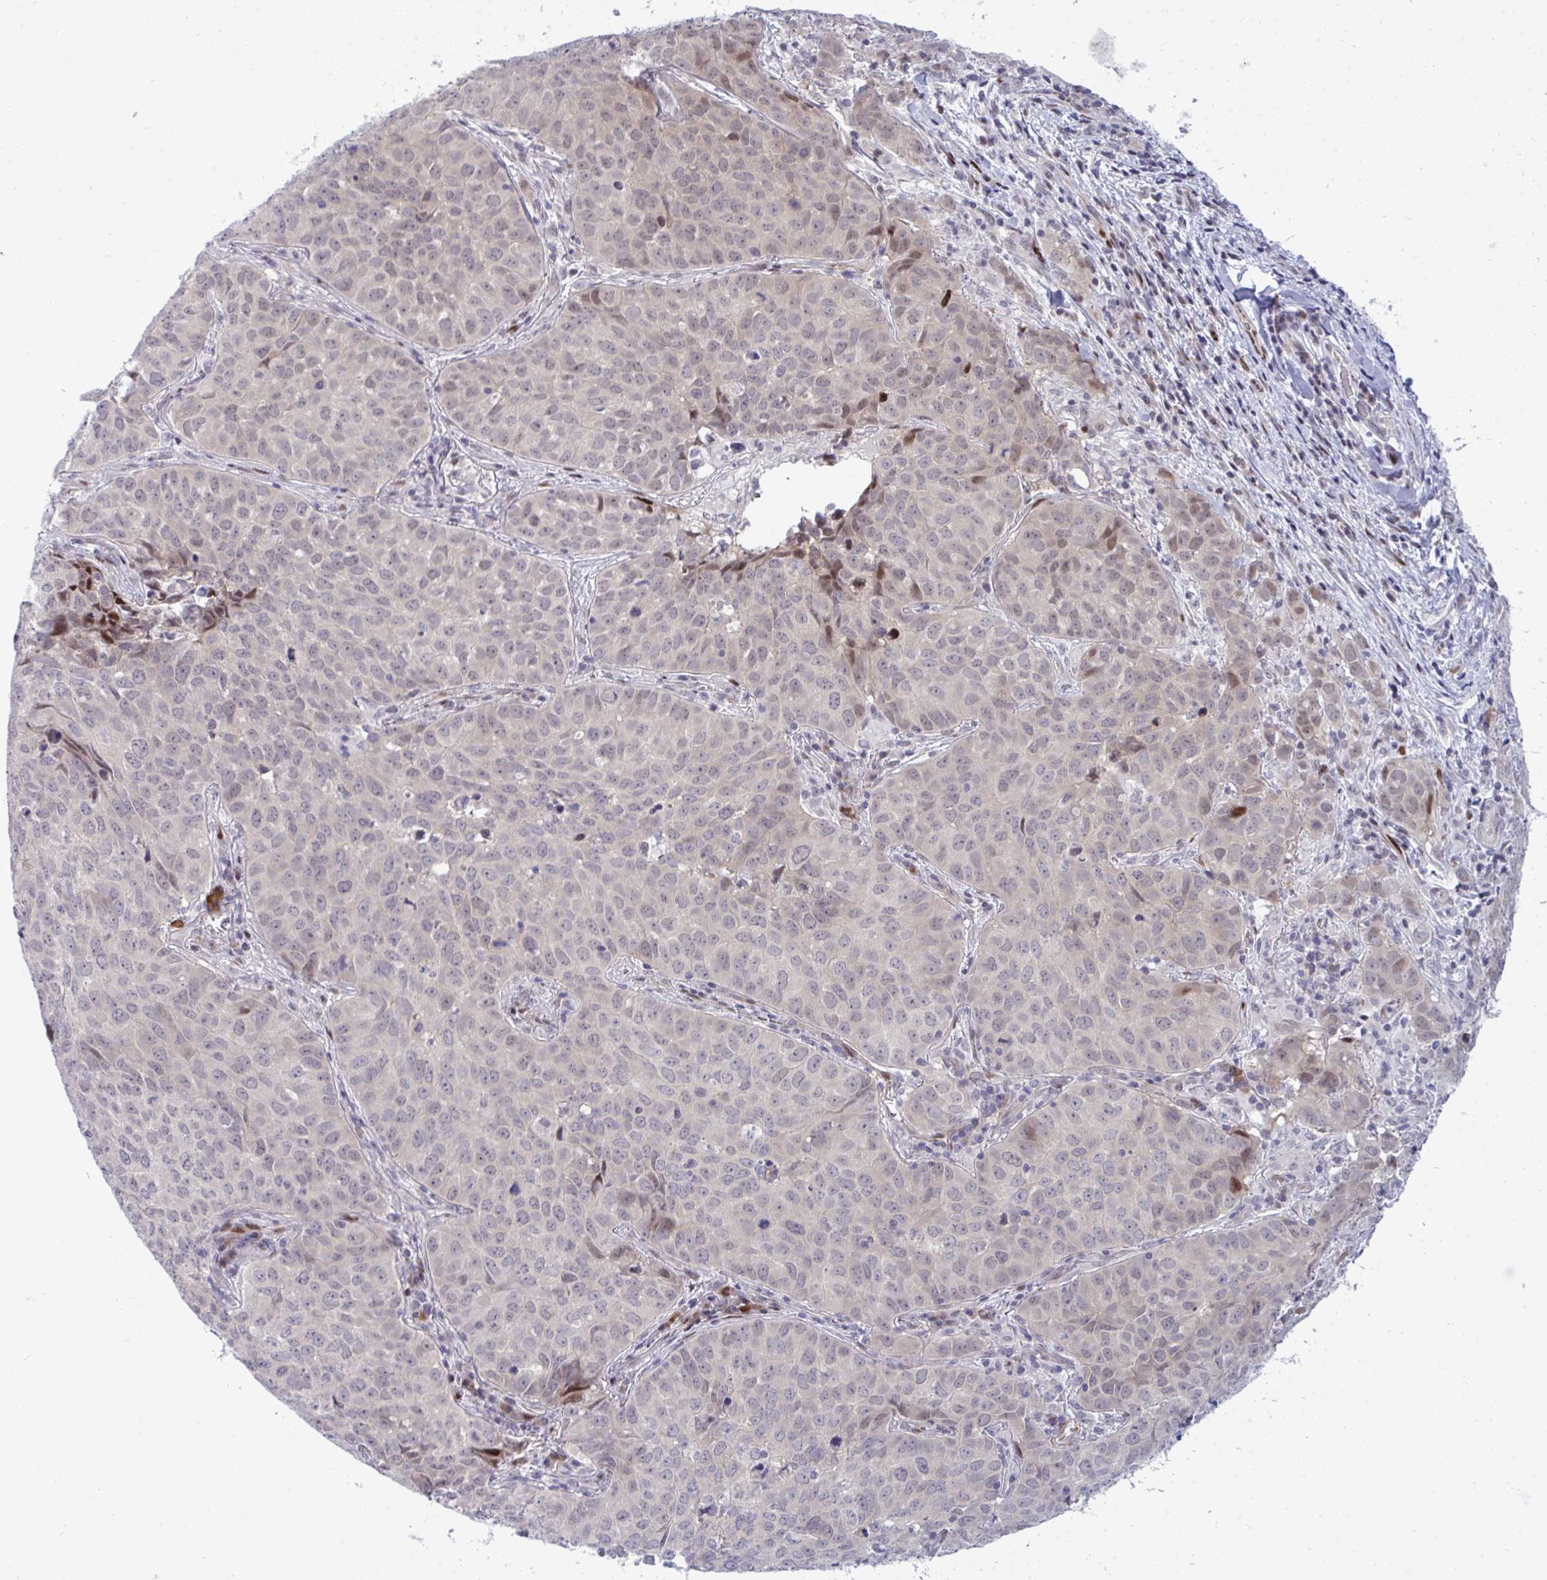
{"staining": {"intensity": "moderate", "quantity": "<25%", "location": "nuclear"}, "tissue": "lung cancer", "cell_type": "Tumor cells", "image_type": "cancer", "snomed": [{"axis": "morphology", "description": "Adenocarcinoma, NOS"}, {"axis": "topography", "description": "Lung"}], "caption": "A brown stain shows moderate nuclear staining of a protein in adenocarcinoma (lung) tumor cells.", "gene": "TAB1", "patient": {"sex": "female", "age": 50}}